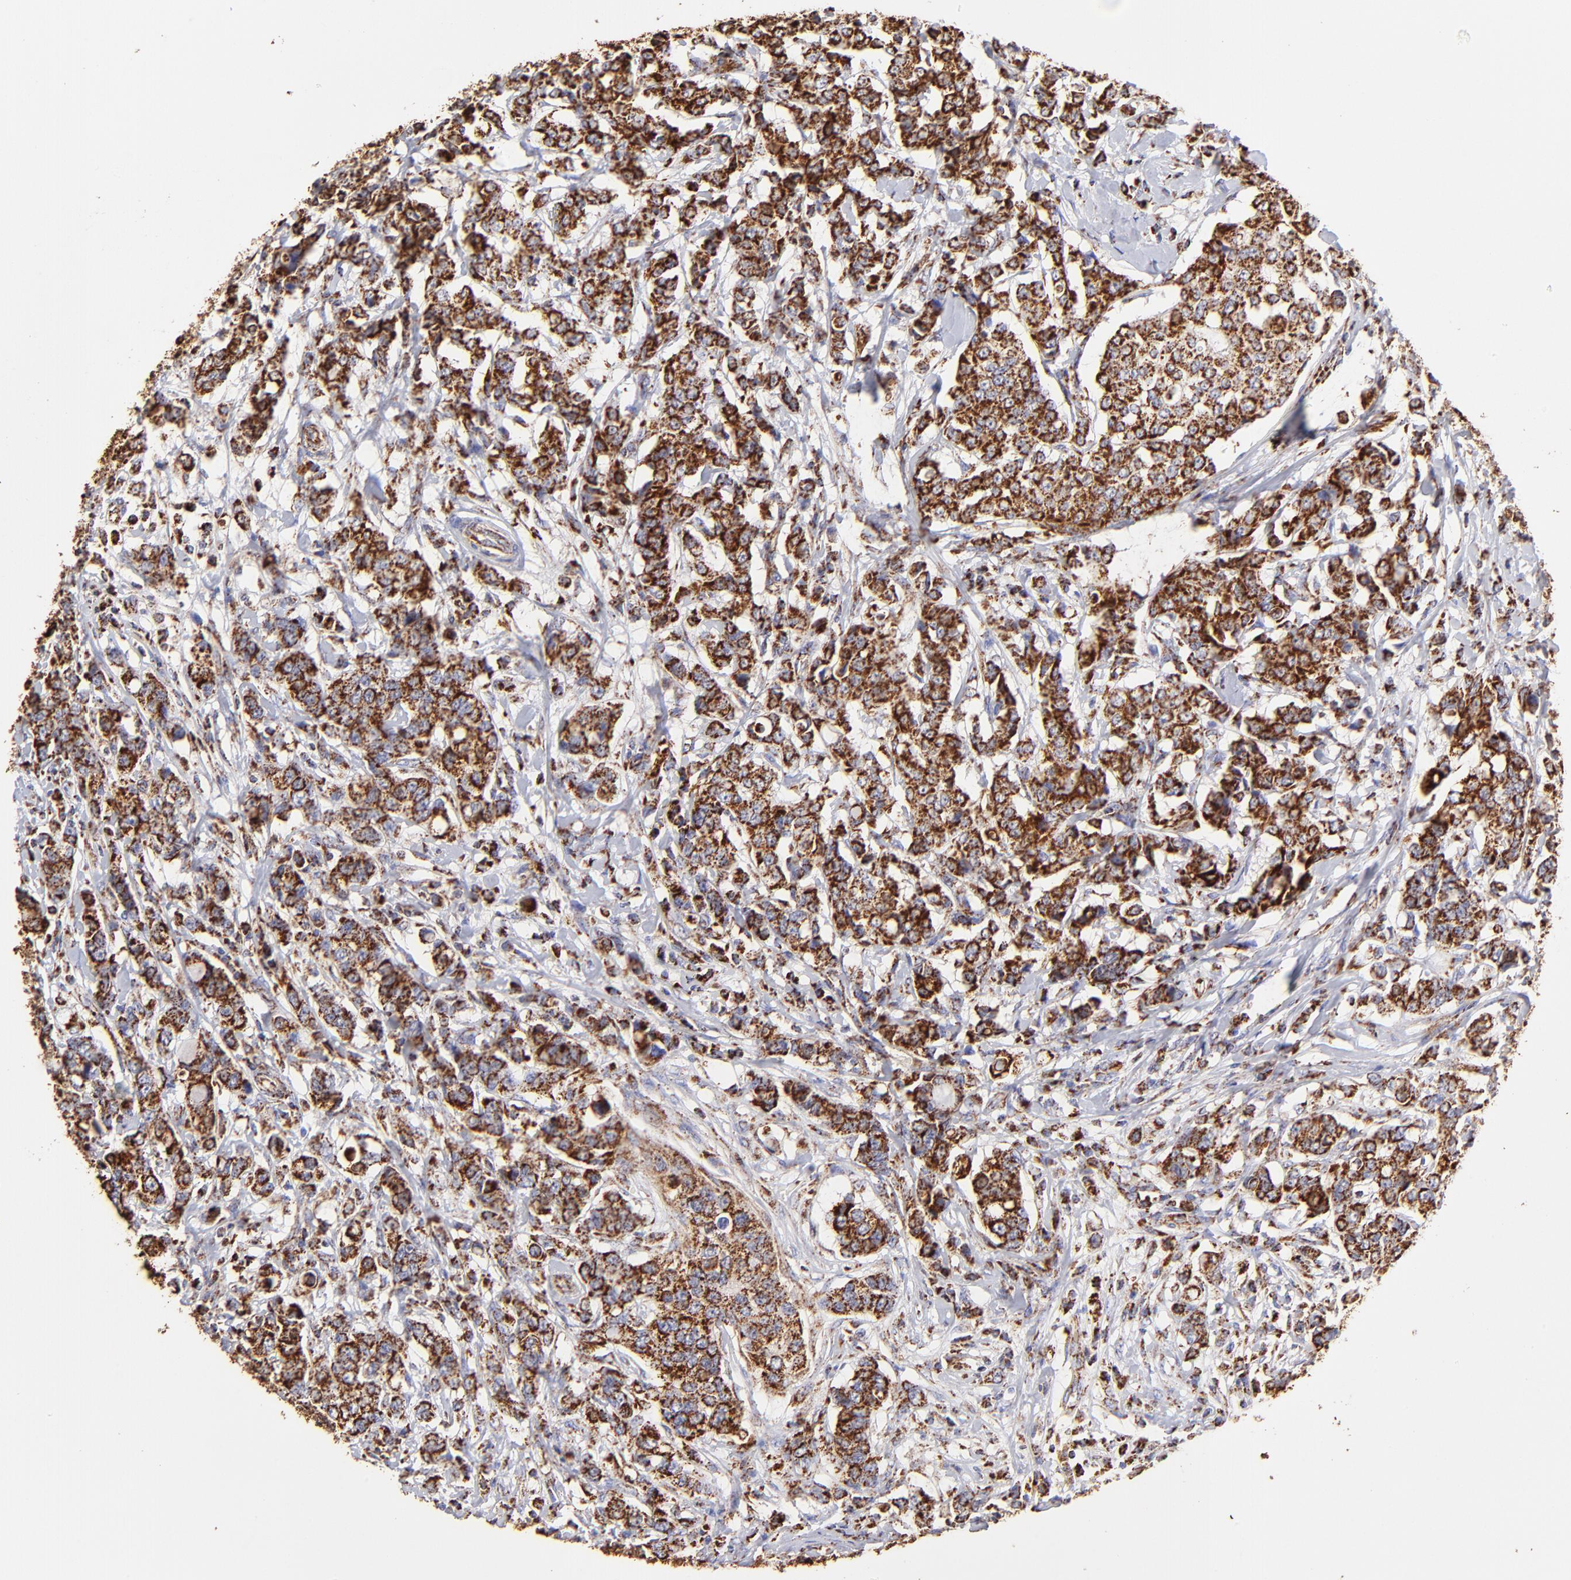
{"staining": {"intensity": "strong", "quantity": ">75%", "location": "cytoplasmic/membranous"}, "tissue": "breast cancer", "cell_type": "Tumor cells", "image_type": "cancer", "snomed": [{"axis": "morphology", "description": "Duct carcinoma"}, {"axis": "topography", "description": "Breast"}], "caption": "Tumor cells display strong cytoplasmic/membranous staining in approximately >75% of cells in breast cancer (invasive ductal carcinoma).", "gene": "ECH1", "patient": {"sex": "female", "age": 27}}